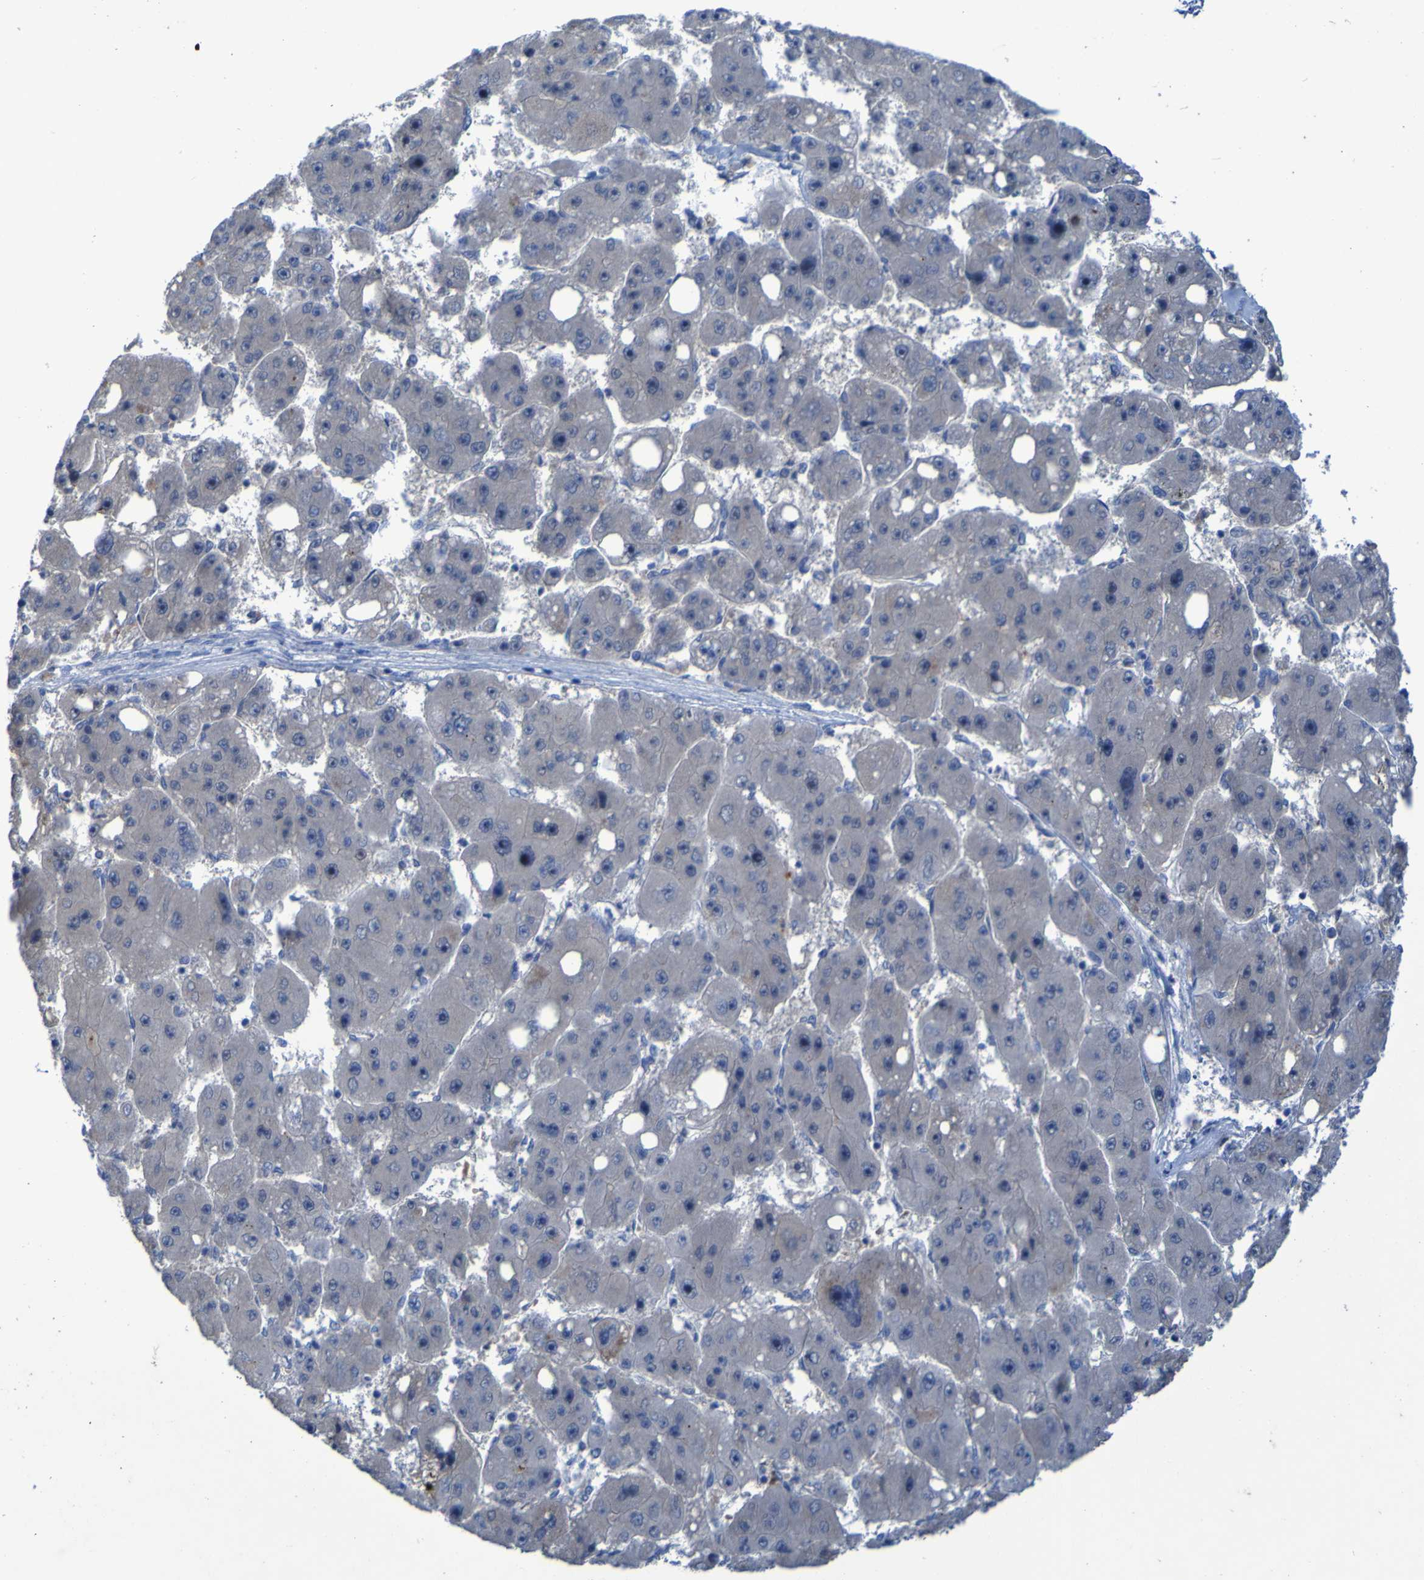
{"staining": {"intensity": "negative", "quantity": "none", "location": "none"}, "tissue": "liver cancer", "cell_type": "Tumor cells", "image_type": "cancer", "snomed": [{"axis": "morphology", "description": "Carcinoma, Hepatocellular, NOS"}, {"axis": "topography", "description": "Liver"}], "caption": "There is no significant positivity in tumor cells of hepatocellular carcinoma (liver).", "gene": "SGK2", "patient": {"sex": "female", "age": 61}}